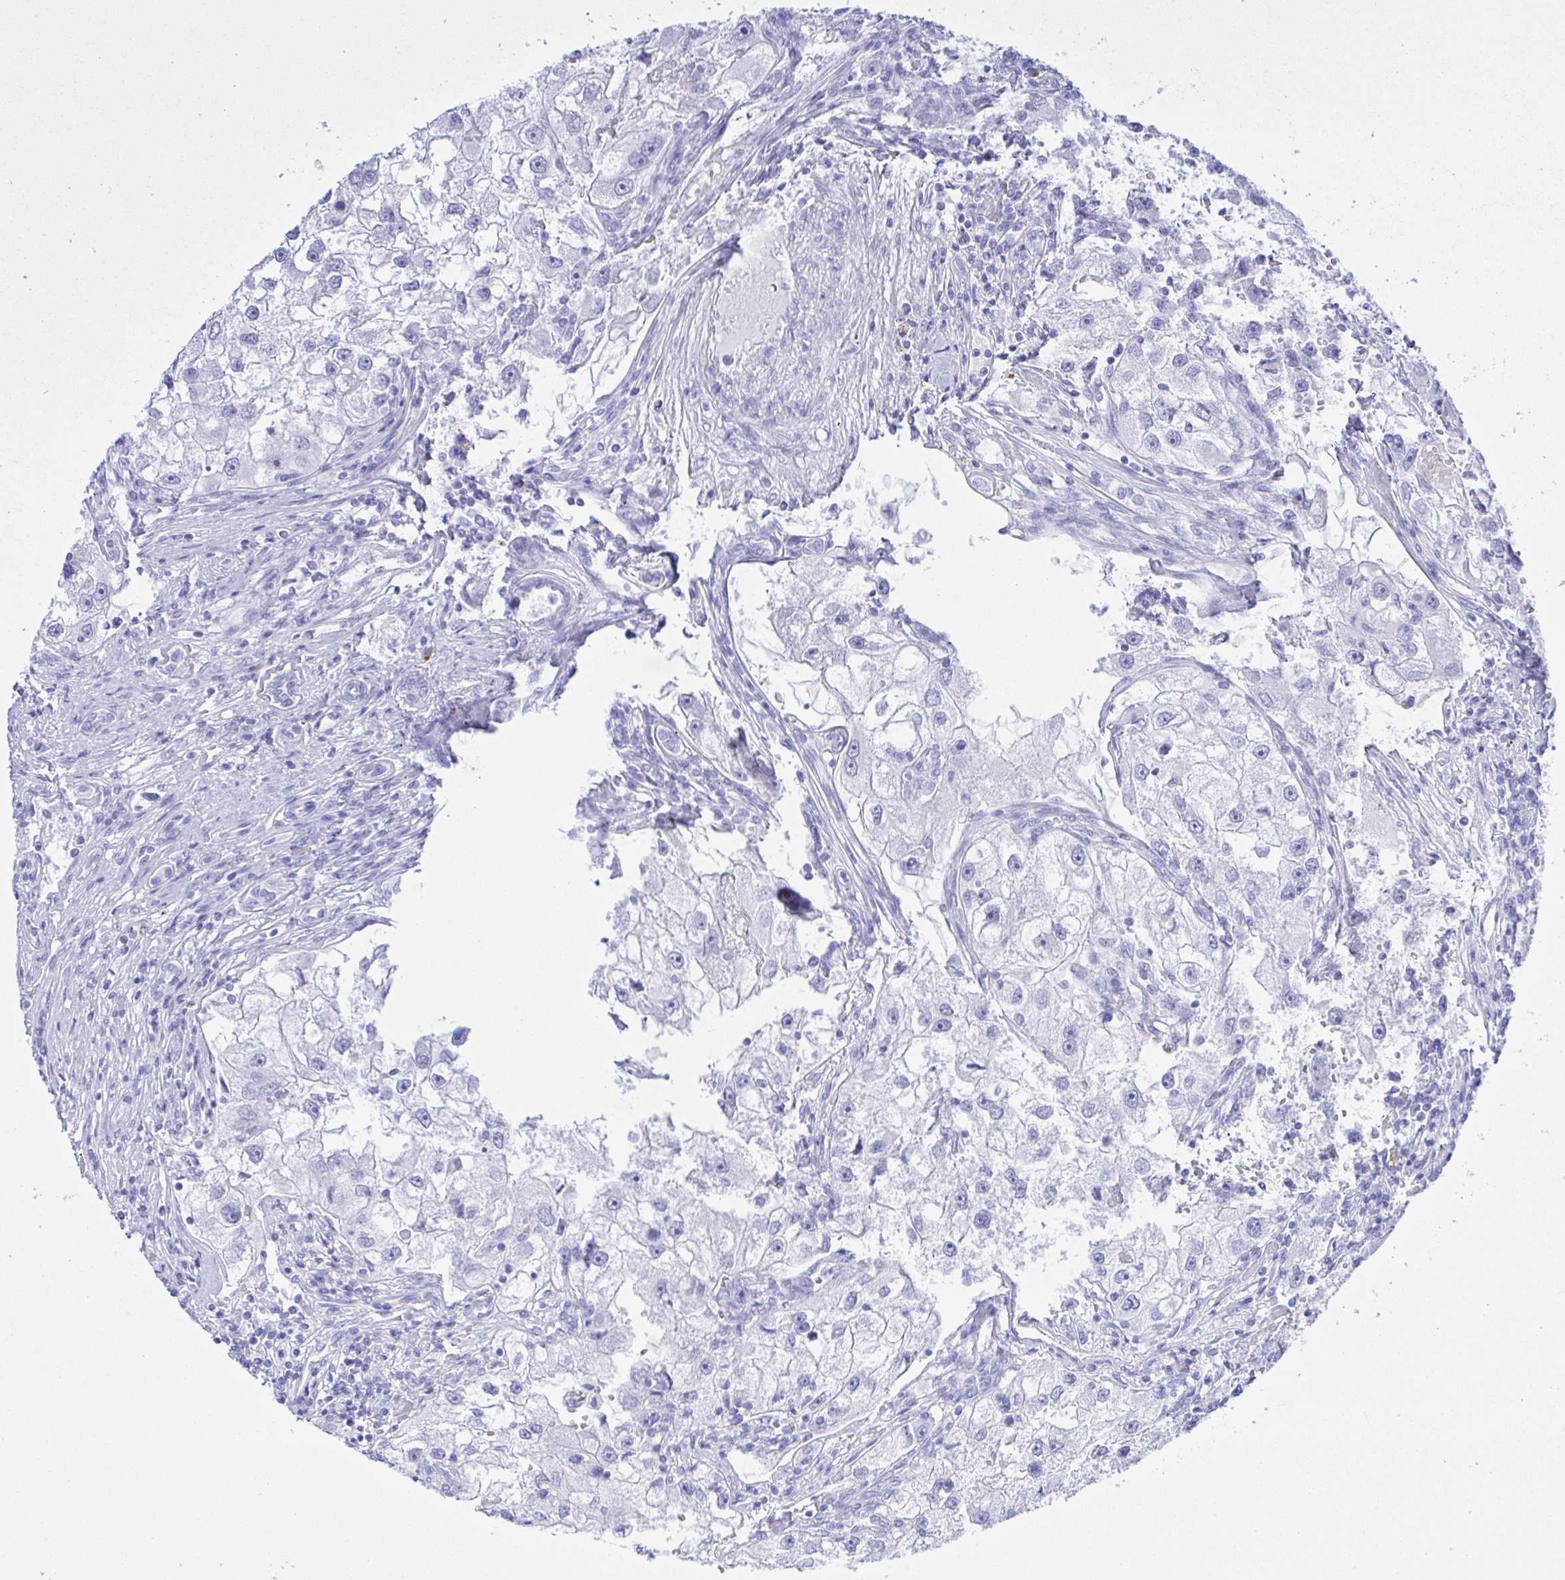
{"staining": {"intensity": "negative", "quantity": "none", "location": "none"}, "tissue": "renal cancer", "cell_type": "Tumor cells", "image_type": "cancer", "snomed": [{"axis": "morphology", "description": "Adenocarcinoma, NOS"}, {"axis": "topography", "description": "Kidney"}], "caption": "Tumor cells show no significant staining in renal cancer. The staining is performed using DAB brown chromogen with nuclei counter-stained in using hematoxylin.", "gene": "SELENOV", "patient": {"sex": "male", "age": 63}}